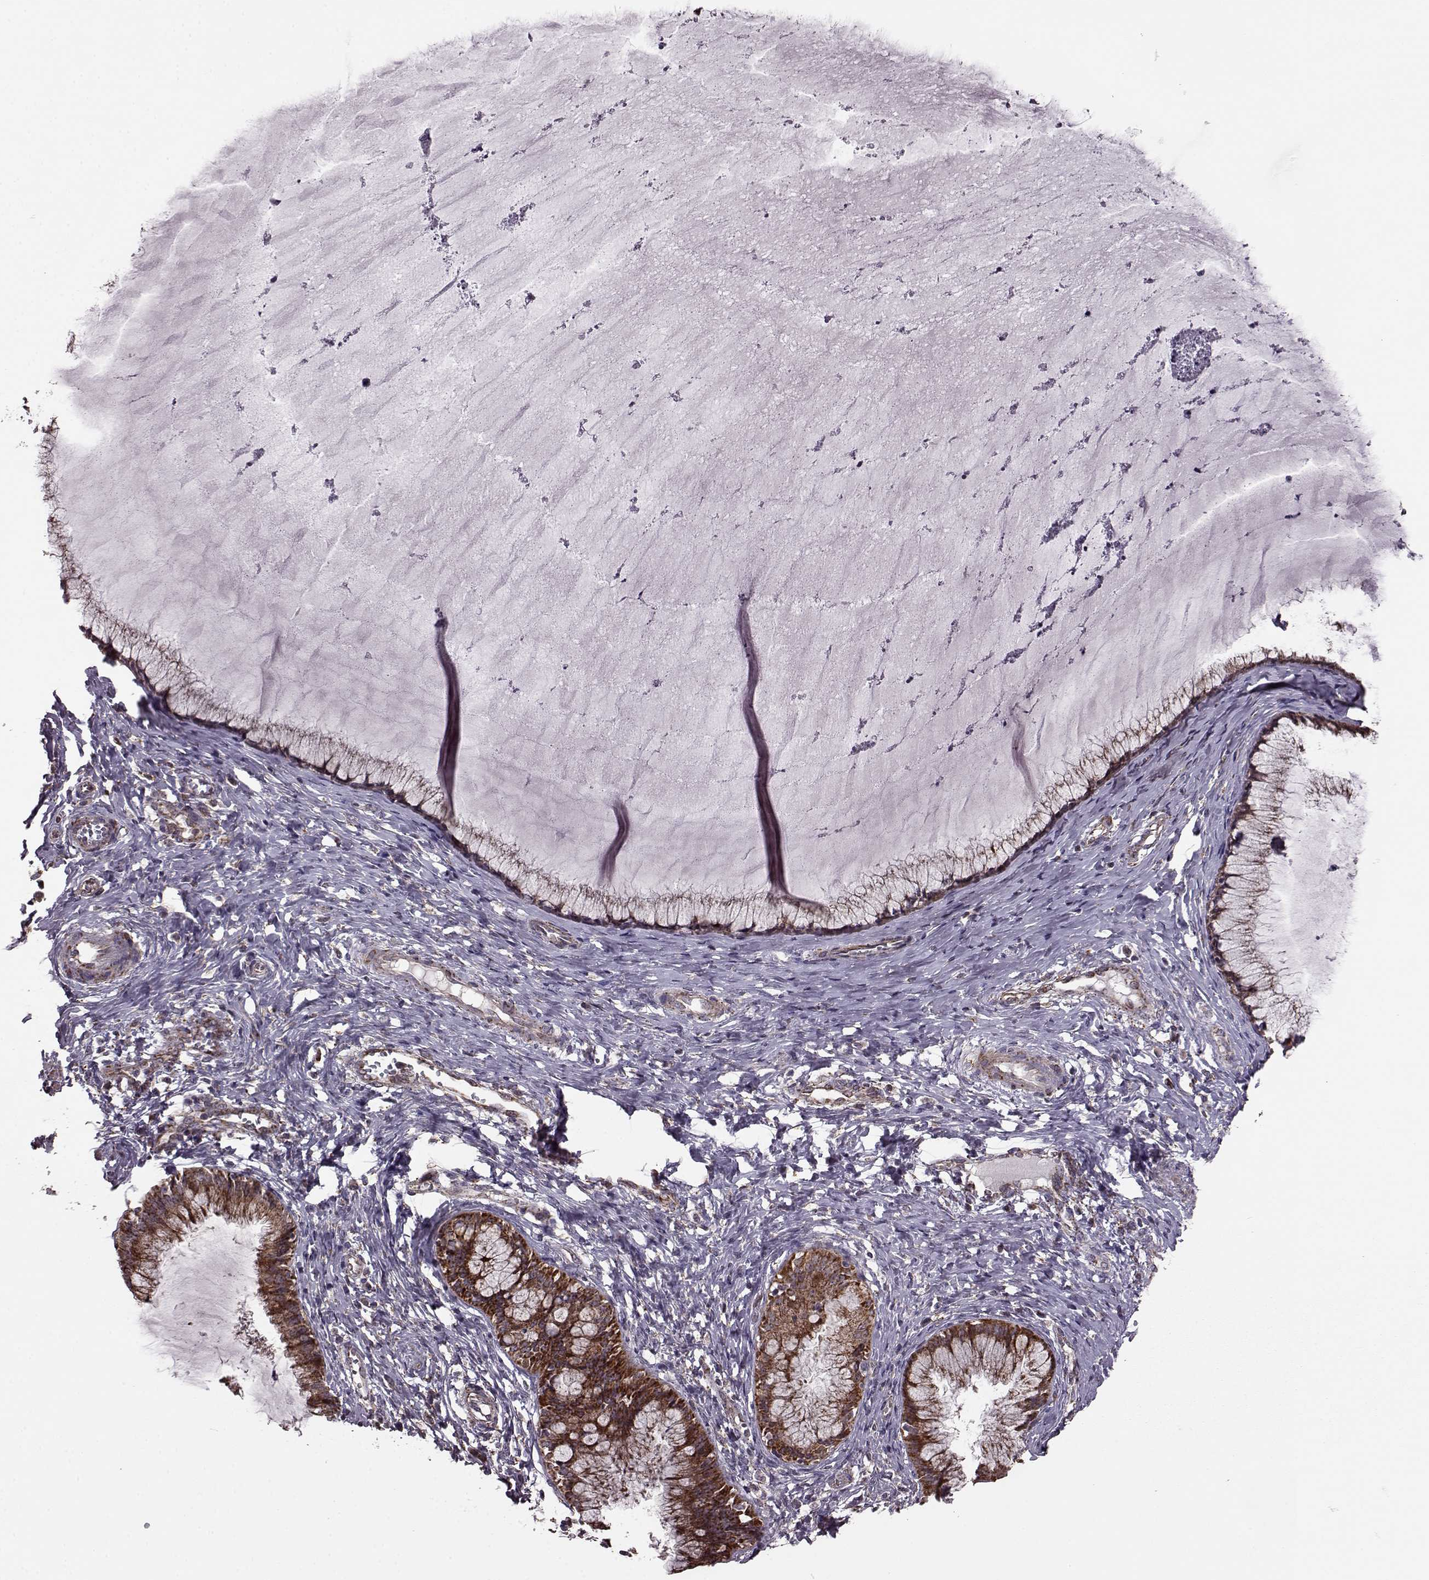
{"staining": {"intensity": "strong", "quantity": ">75%", "location": "cytoplasmic/membranous"}, "tissue": "cervical cancer", "cell_type": "Tumor cells", "image_type": "cancer", "snomed": [{"axis": "morphology", "description": "Squamous cell carcinoma, NOS"}, {"axis": "topography", "description": "Cervix"}], "caption": "This photomicrograph exhibits immunohistochemistry staining of human cervical cancer, with high strong cytoplasmic/membranous expression in approximately >75% of tumor cells.", "gene": "PUDP", "patient": {"sex": "female", "age": 36}}